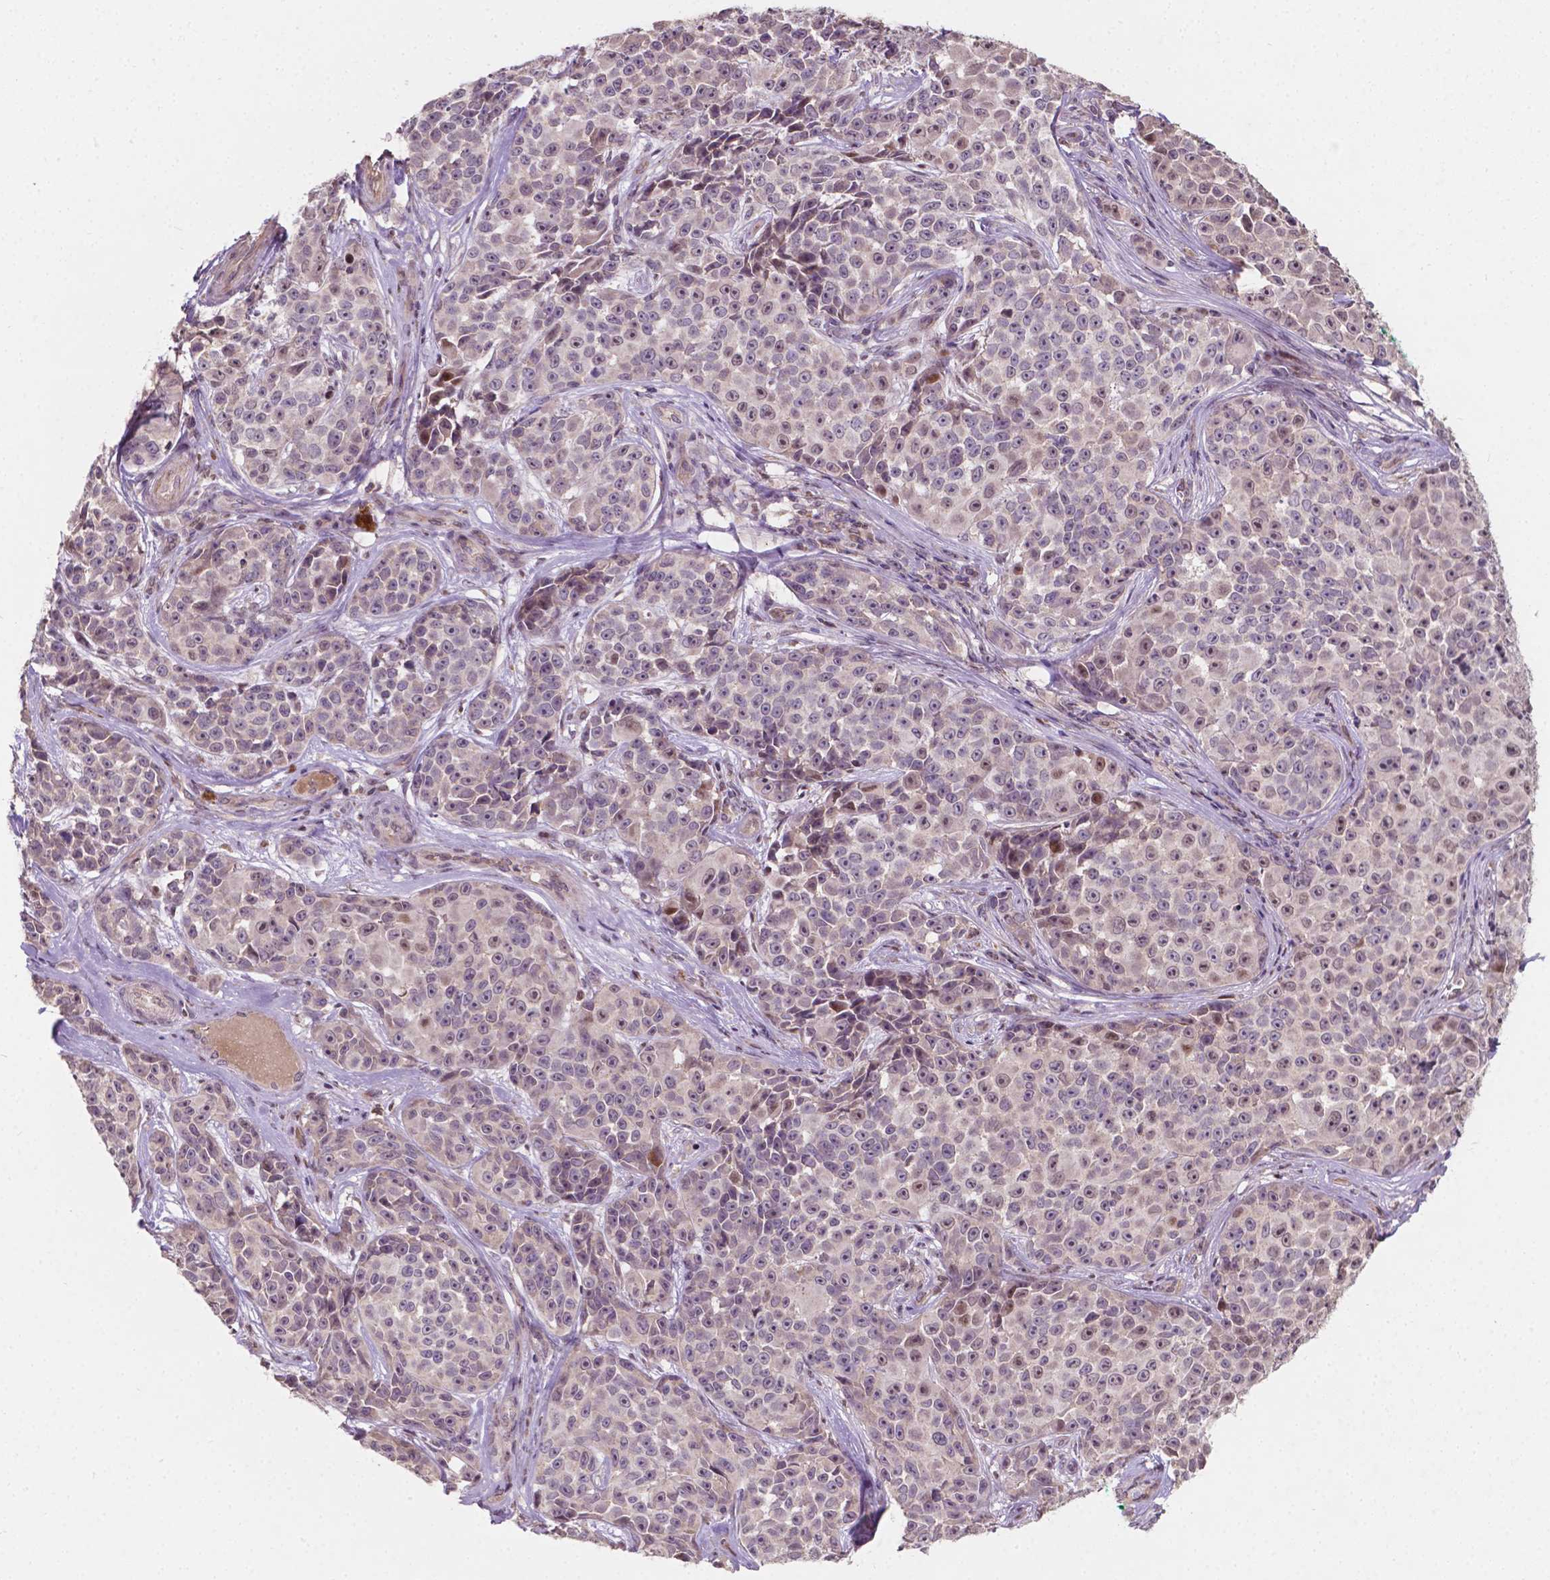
{"staining": {"intensity": "weak", "quantity": "<25%", "location": "nuclear"}, "tissue": "melanoma", "cell_type": "Tumor cells", "image_type": "cancer", "snomed": [{"axis": "morphology", "description": "Malignant melanoma, NOS"}, {"axis": "topography", "description": "Skin"}], "caption": "Melanoma stained for a protein using IHC reveals no expression tumor cells.", "gene": "DUSP16", "patient": {"sex": "female", "age": 88}}